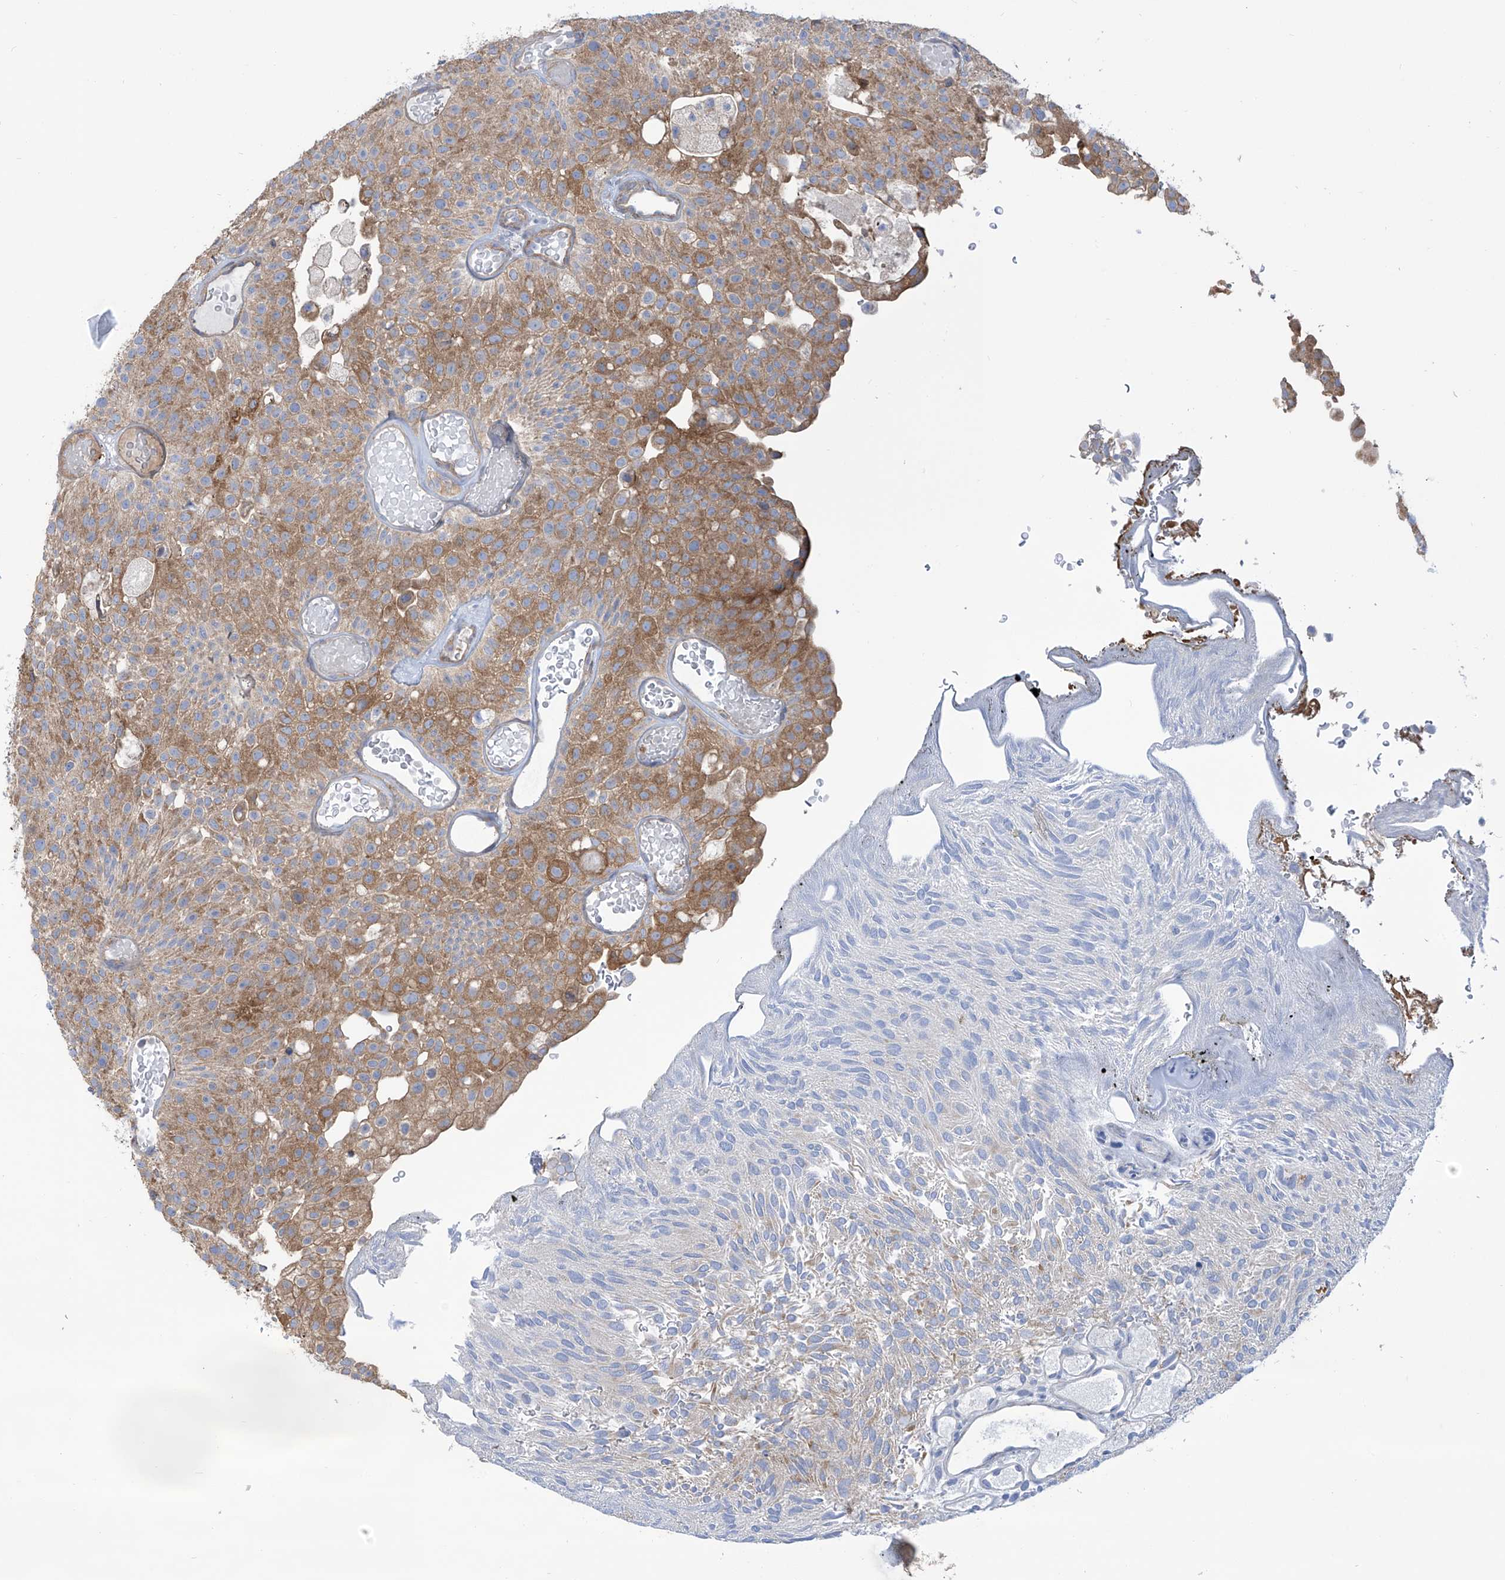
{"staining": {"intensity": "moderate", "quantity": ">75%", "location": "cytoplasmic/membranous"}, "tissue": "urothelial cancer", "cell_type": "Tumor cells", "image_type": "cancer", "snomed": [{"axis": "morphology", "description": "Urothelial carcinoma, Low grade"}, {"axis": "topography", "description": "Urinary bladder"}], "caption": "IHC staining of low-grade urothelial carcinoma, which shows medium levels of moderate cytoplasmic/membranous positivity in about >75% of tumor cells indicating moderate cytoplasmic/membranous protein staining. The staining was performed using DAB (3,3'-diaminobenzidine) (brown) for protein detection and nuclei were counterstained in hematoxylin (blue).", "gene": "TMEM209", "patient": {"sex": "male", "age": 78}}